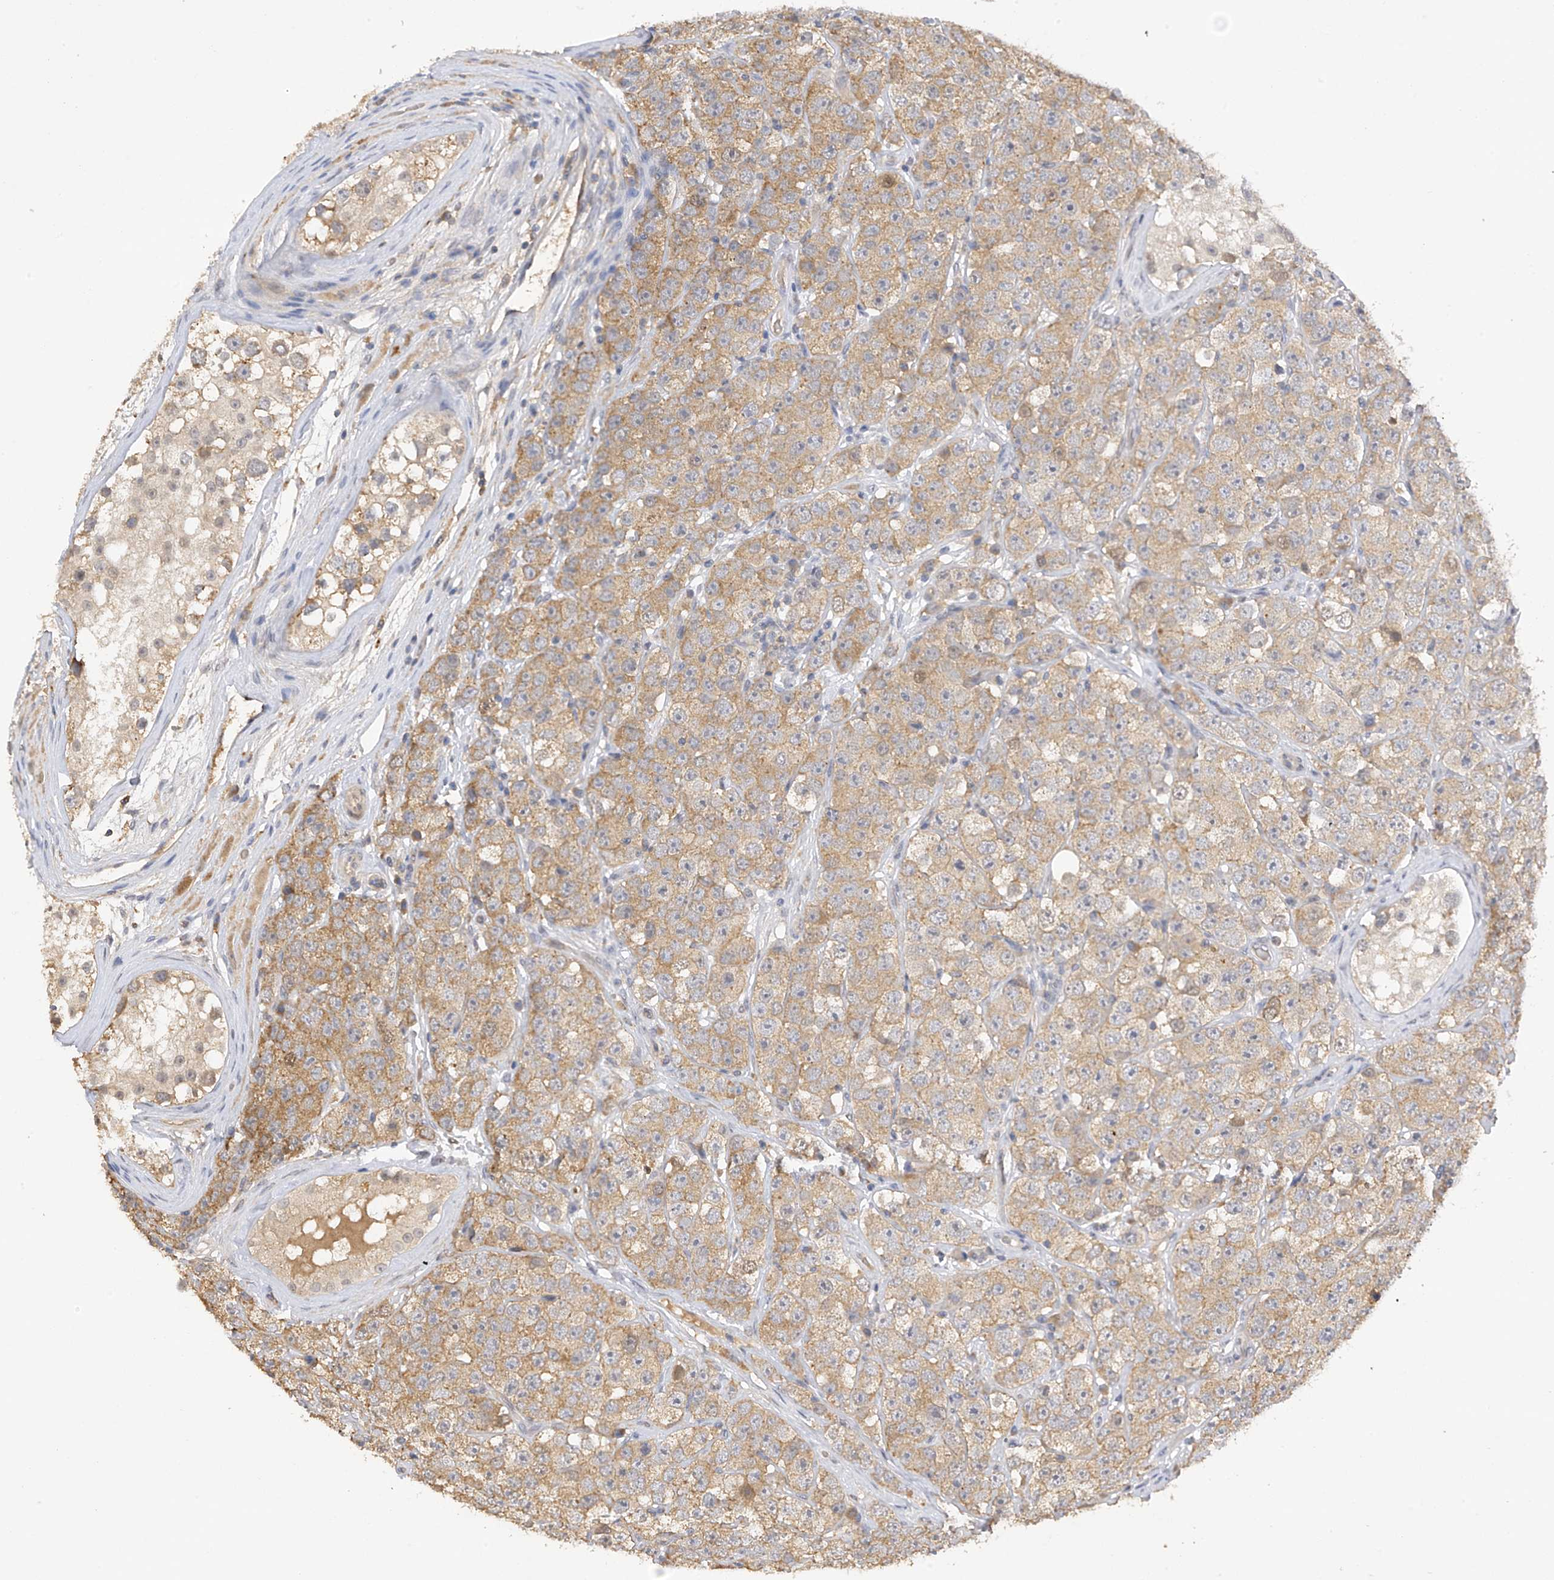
{"staining": {"intensity": "moderate", "quantity": ">75%", "location": "cytoplasmic/membranous"}, "tissue": "testis cancer", "cell_type": "Tumor cells", "image_type": "cancer", "snomed": [{"axis": "morphology", "description": "Seminoma, NOS"}, {"axis": "topography", "description": "Testis"}], "caption": "Protein analysis of testis cancer tissue displays moderate cytoplasmic/membranous positivity in about >75% of tumor cells. Nuclei are stained in blue.", "gene": "REC8", "patient": {"sex": "male", "age": 28}}